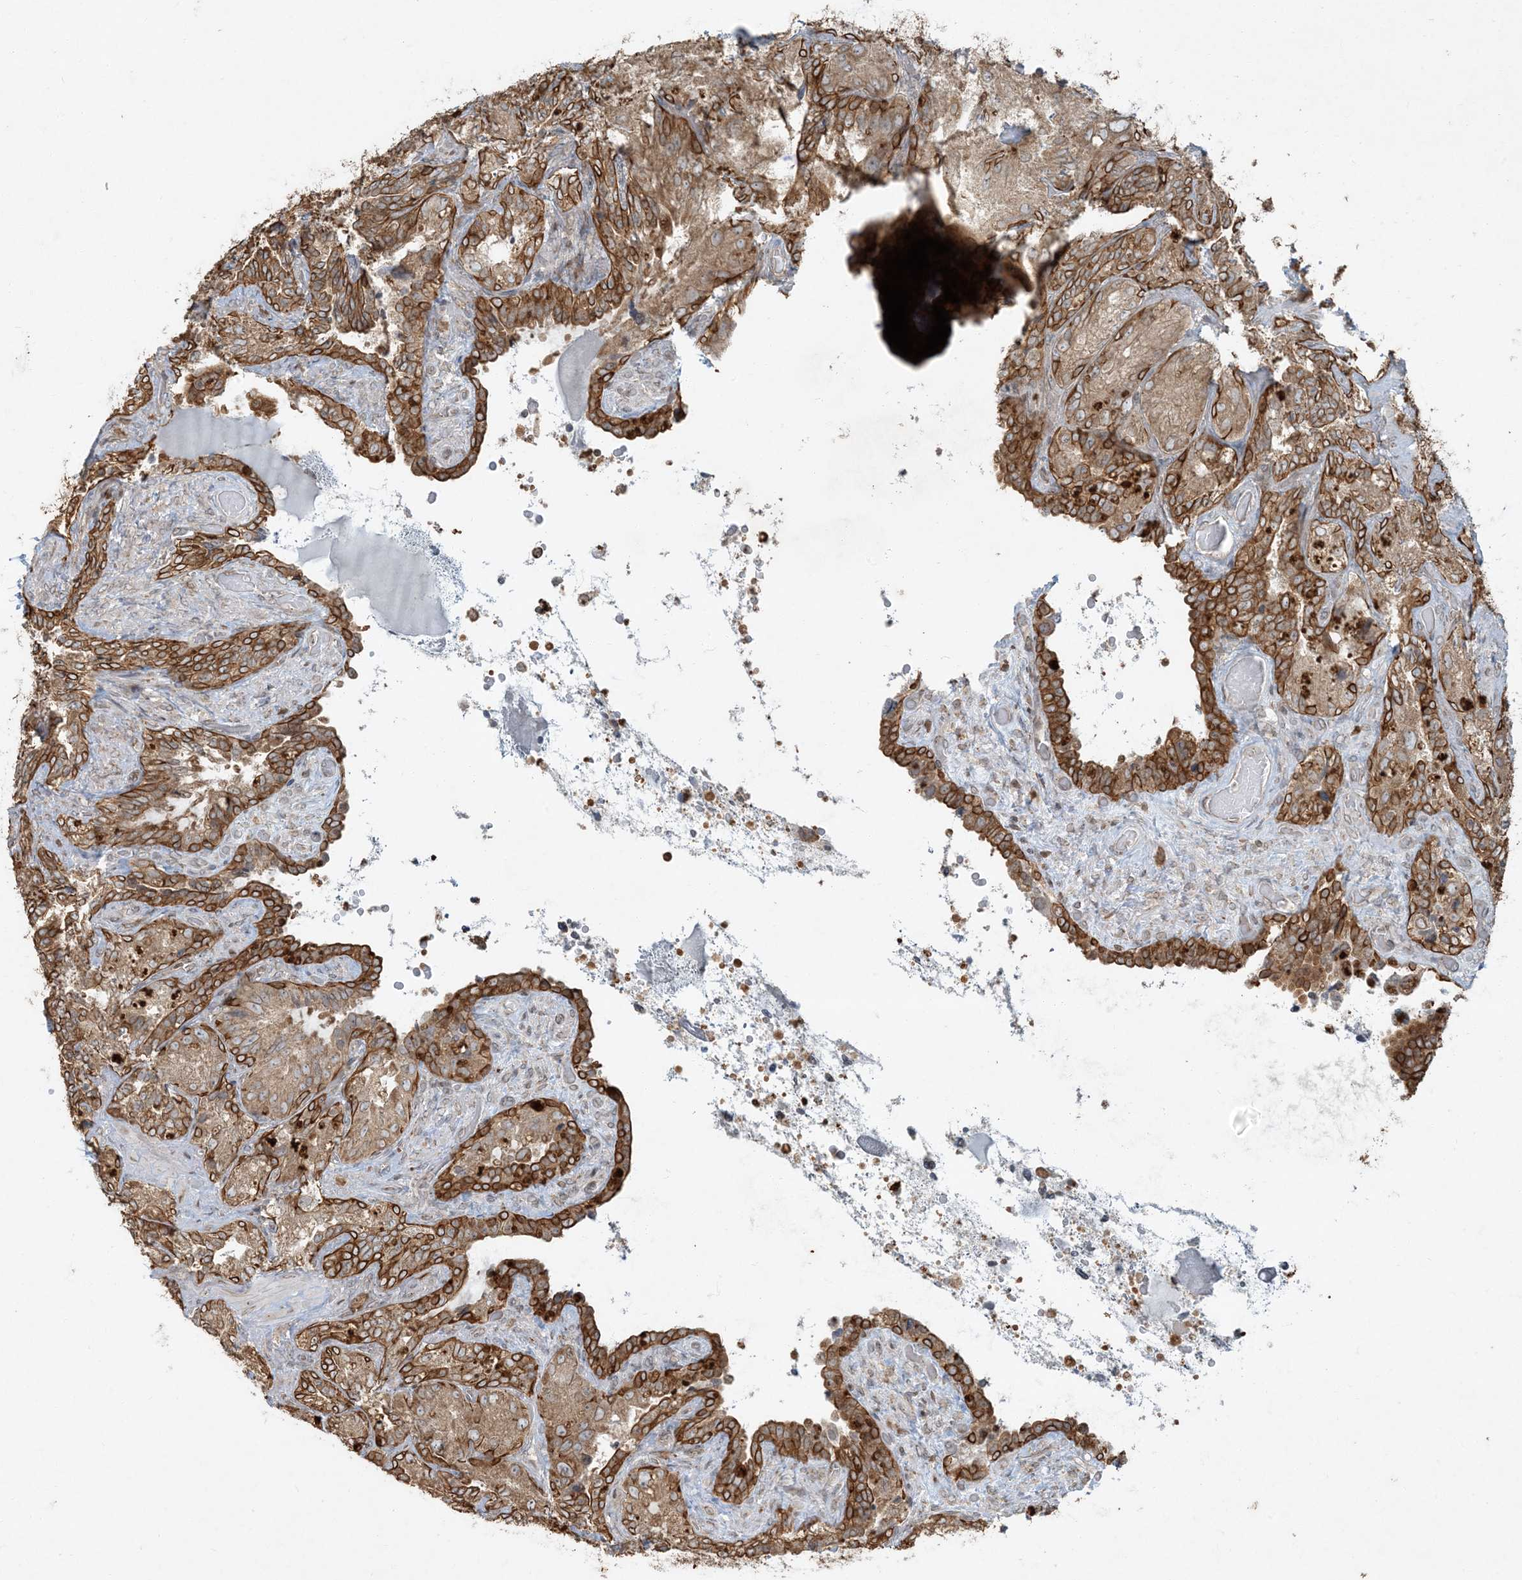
{"staining": {"intensity": "strong", "quantity": "25%-75%", "location": "cytoplasmic/membranous"}, "tissue": "seminal vesicle", "cell_type": "Glandular cells", "image_type": "normal", "snomed": [{"axis": "morphology", "description": "Normal tissue, NOS"}, {"axis": "topography", "description": "Seminal veicle"}, {"axis": "topography", "description": "Peripheral nerve tissue"}], "caption": "Immunohistochemical staining of normal human seminal vesicle exhibits 25%-75% levels of strong cytoplasmic/membranous protein staining in approximately 25%-75% of glandular cells.", "gene": "COMMD8", "patient": {"sex": "male", "age": 67}}